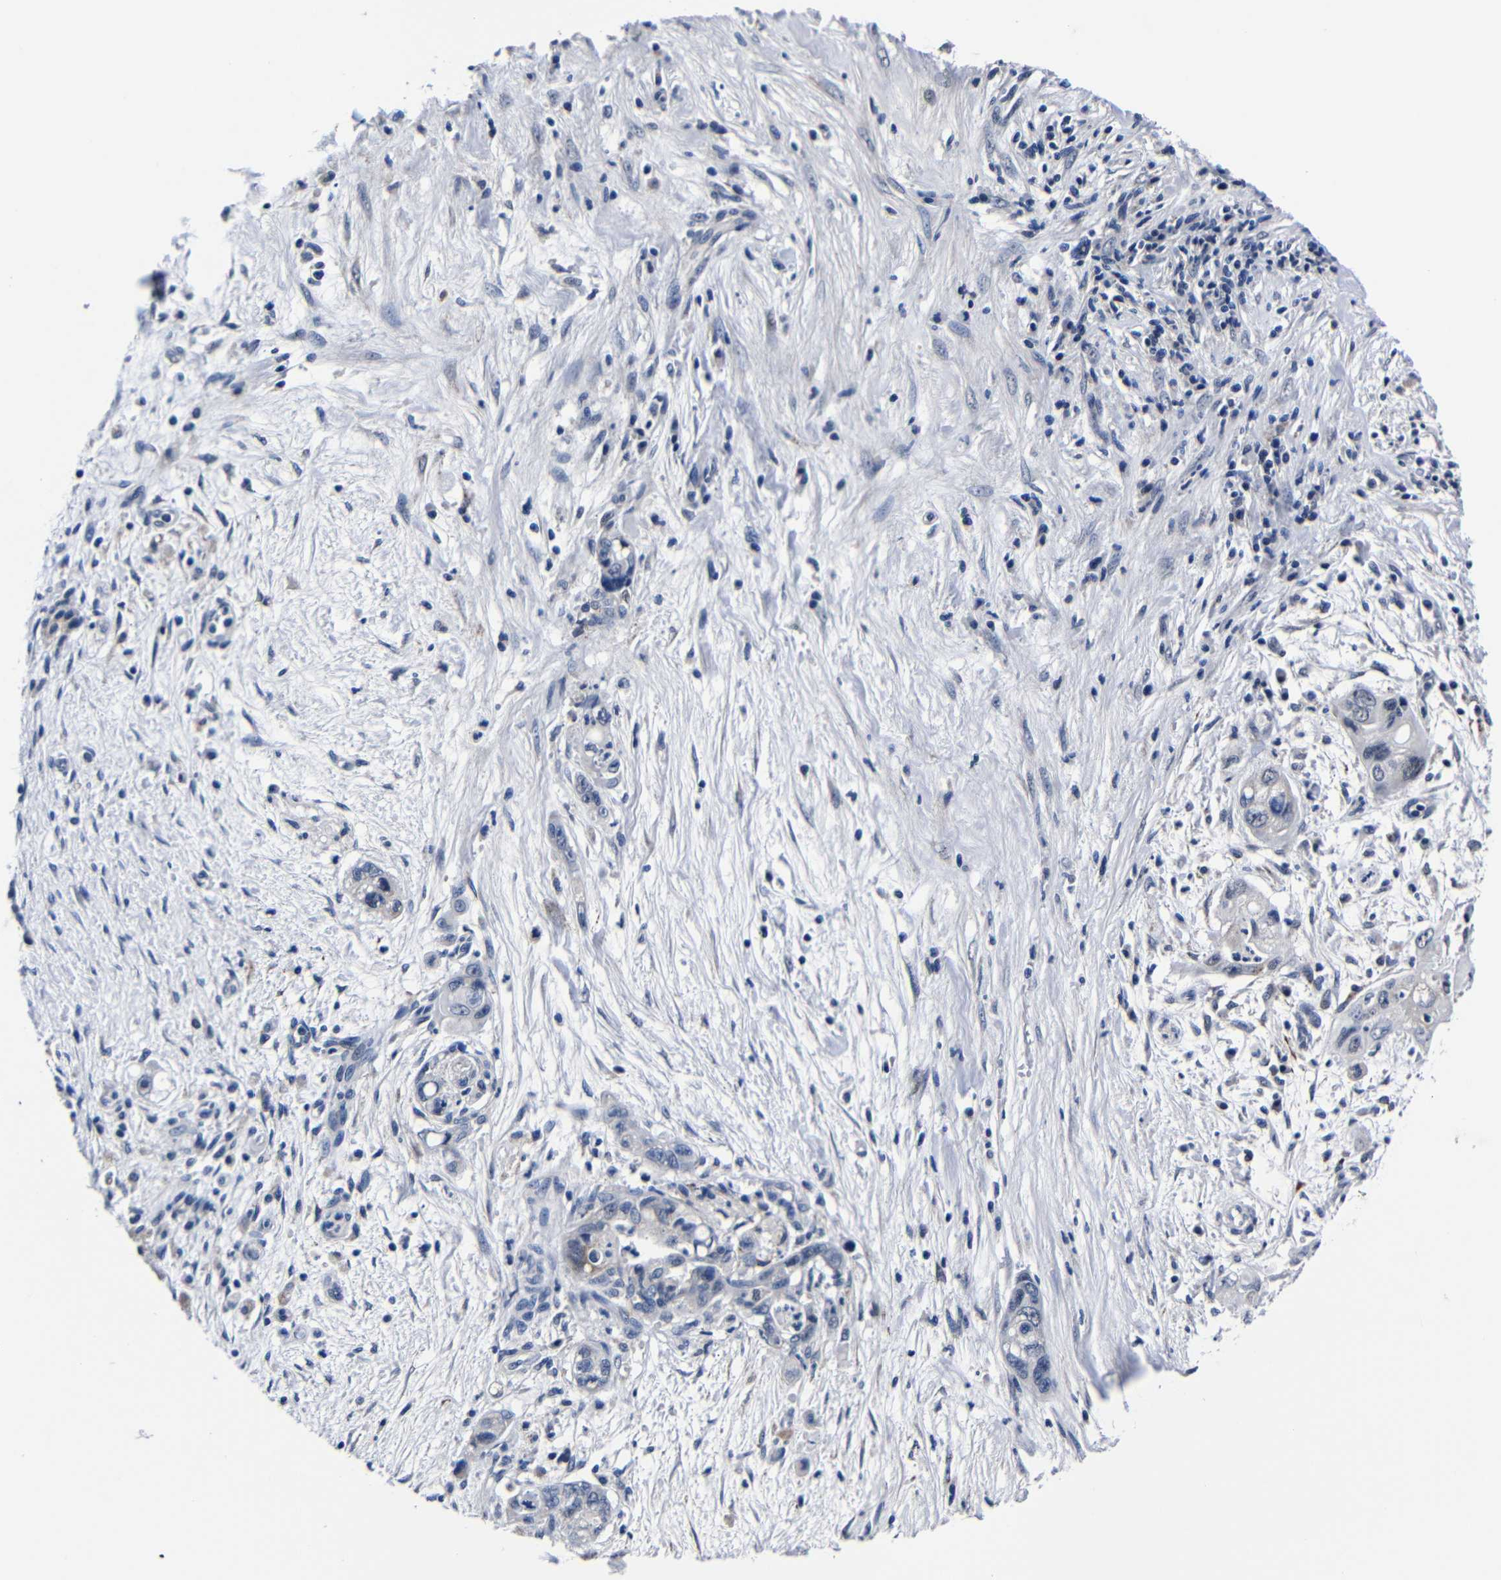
{"staining": {"intensity": "negative", "quantity": "none", "location": "none"}, "tissue": "pancreatic cancer", "cell_type": "Tumor cells", "image_type": "cancer", "snomed": [{"axis": "morphology", "description": "Normal tissue, NOS"}, {"axis": "topography", "description": "Pancreas"}], "caption": "There is no significant expression in tumor cells of pancreatic cancer.", "gene": "DEPP1", "patient": {"sex": "male", "age": 42}}